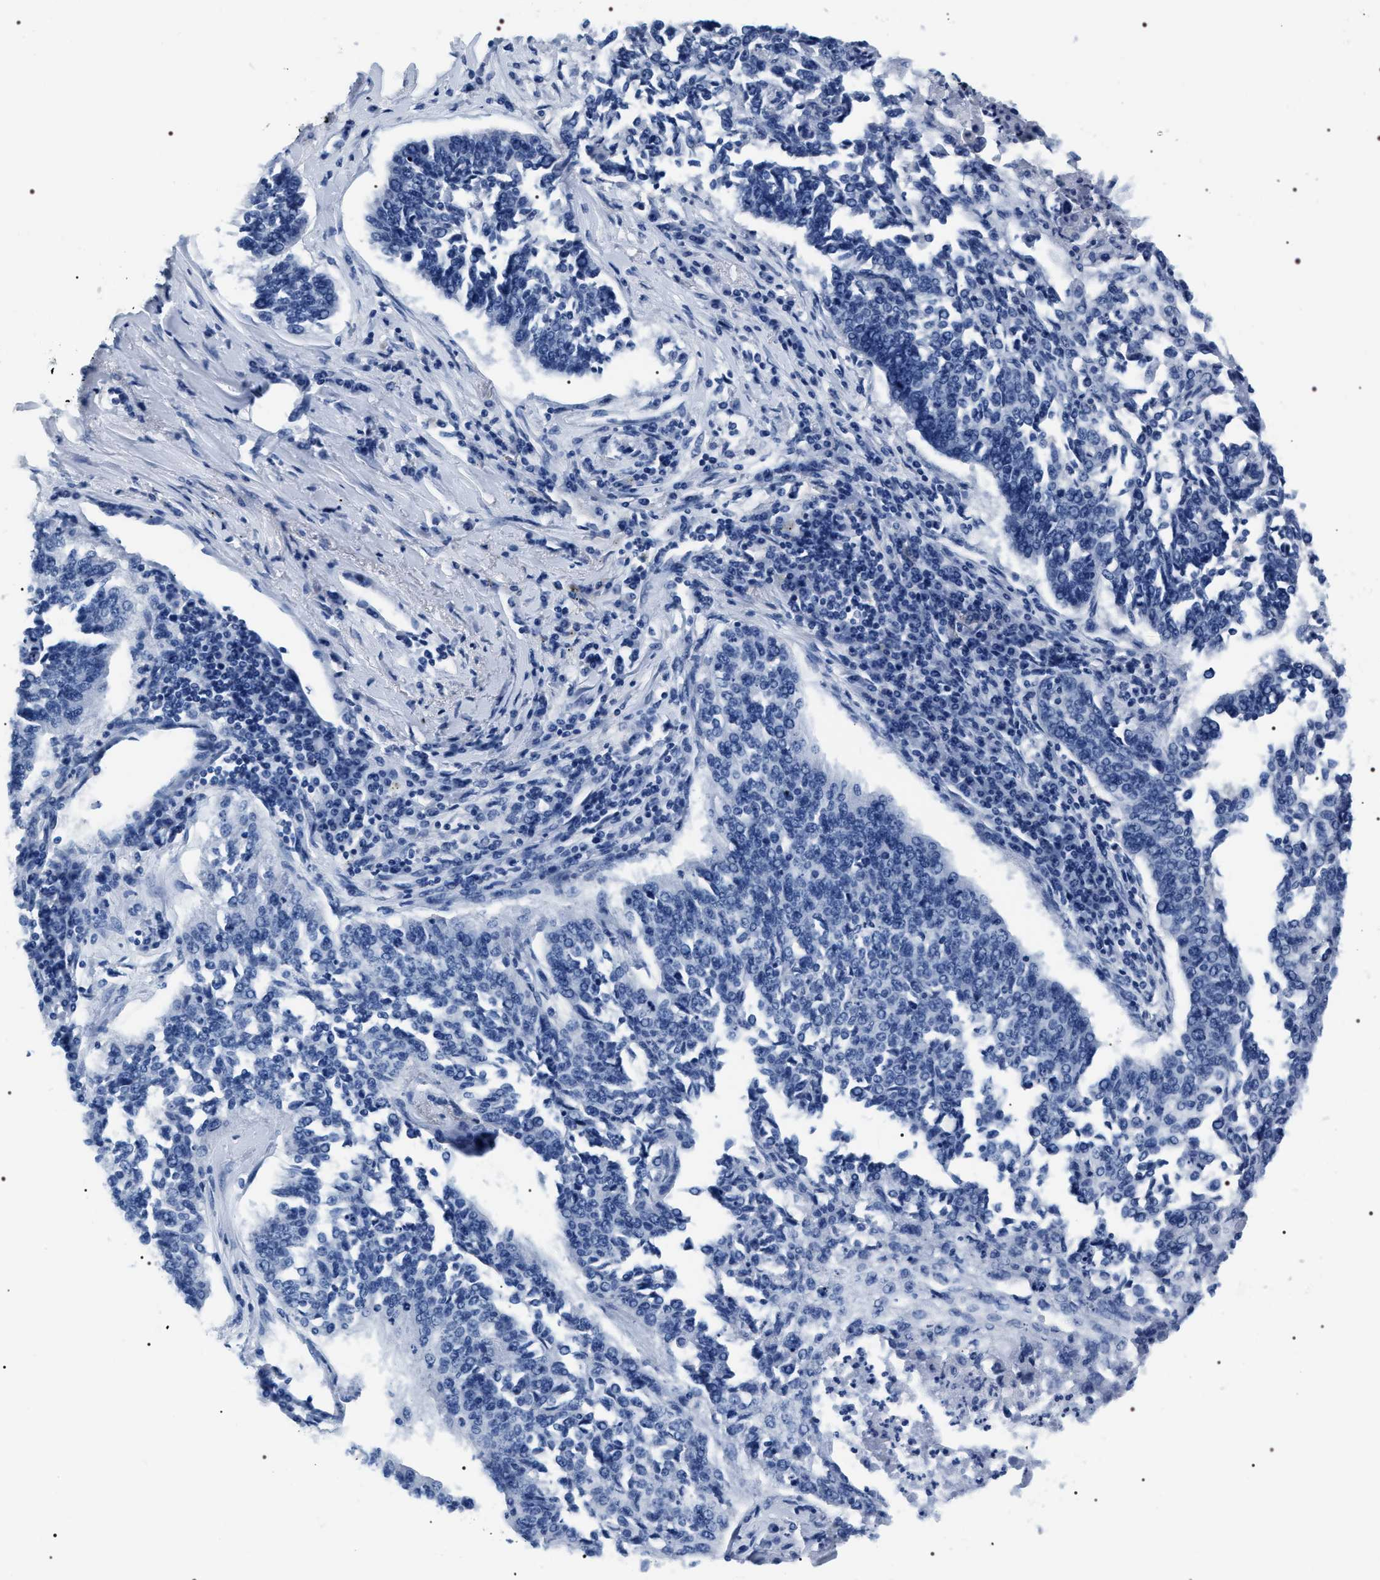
{"staining": {"intensity": "negative", "quantity": "none", "location": "none"}, "tissue": "lung cancer", "cell_type": "Tumor cells", "image_type": "cancer", "snomed": [{"axis": "morphology", "description": "Normal tissue, NOS"}, {"axis": "morphology", "description": "Squamous cell carcinoma, NOS"}, {"axis": "topography", "description": "Cartilage tissue"}, {"axis": "topography", "description": "Bronchus"}, {"axis": "topography", "description": "Lung"}], "caption": "DAB (3,3'-diaminobenzidine) immunohistochemical staining of lung squamous cell carcinoma demonstrates no significant positivity in tumor cells. (DAB (3,3'-diaminobenzidine) IHC, high magnification).", "gene": "ADH4", "patient": {"sex": "female", "age": 49}}